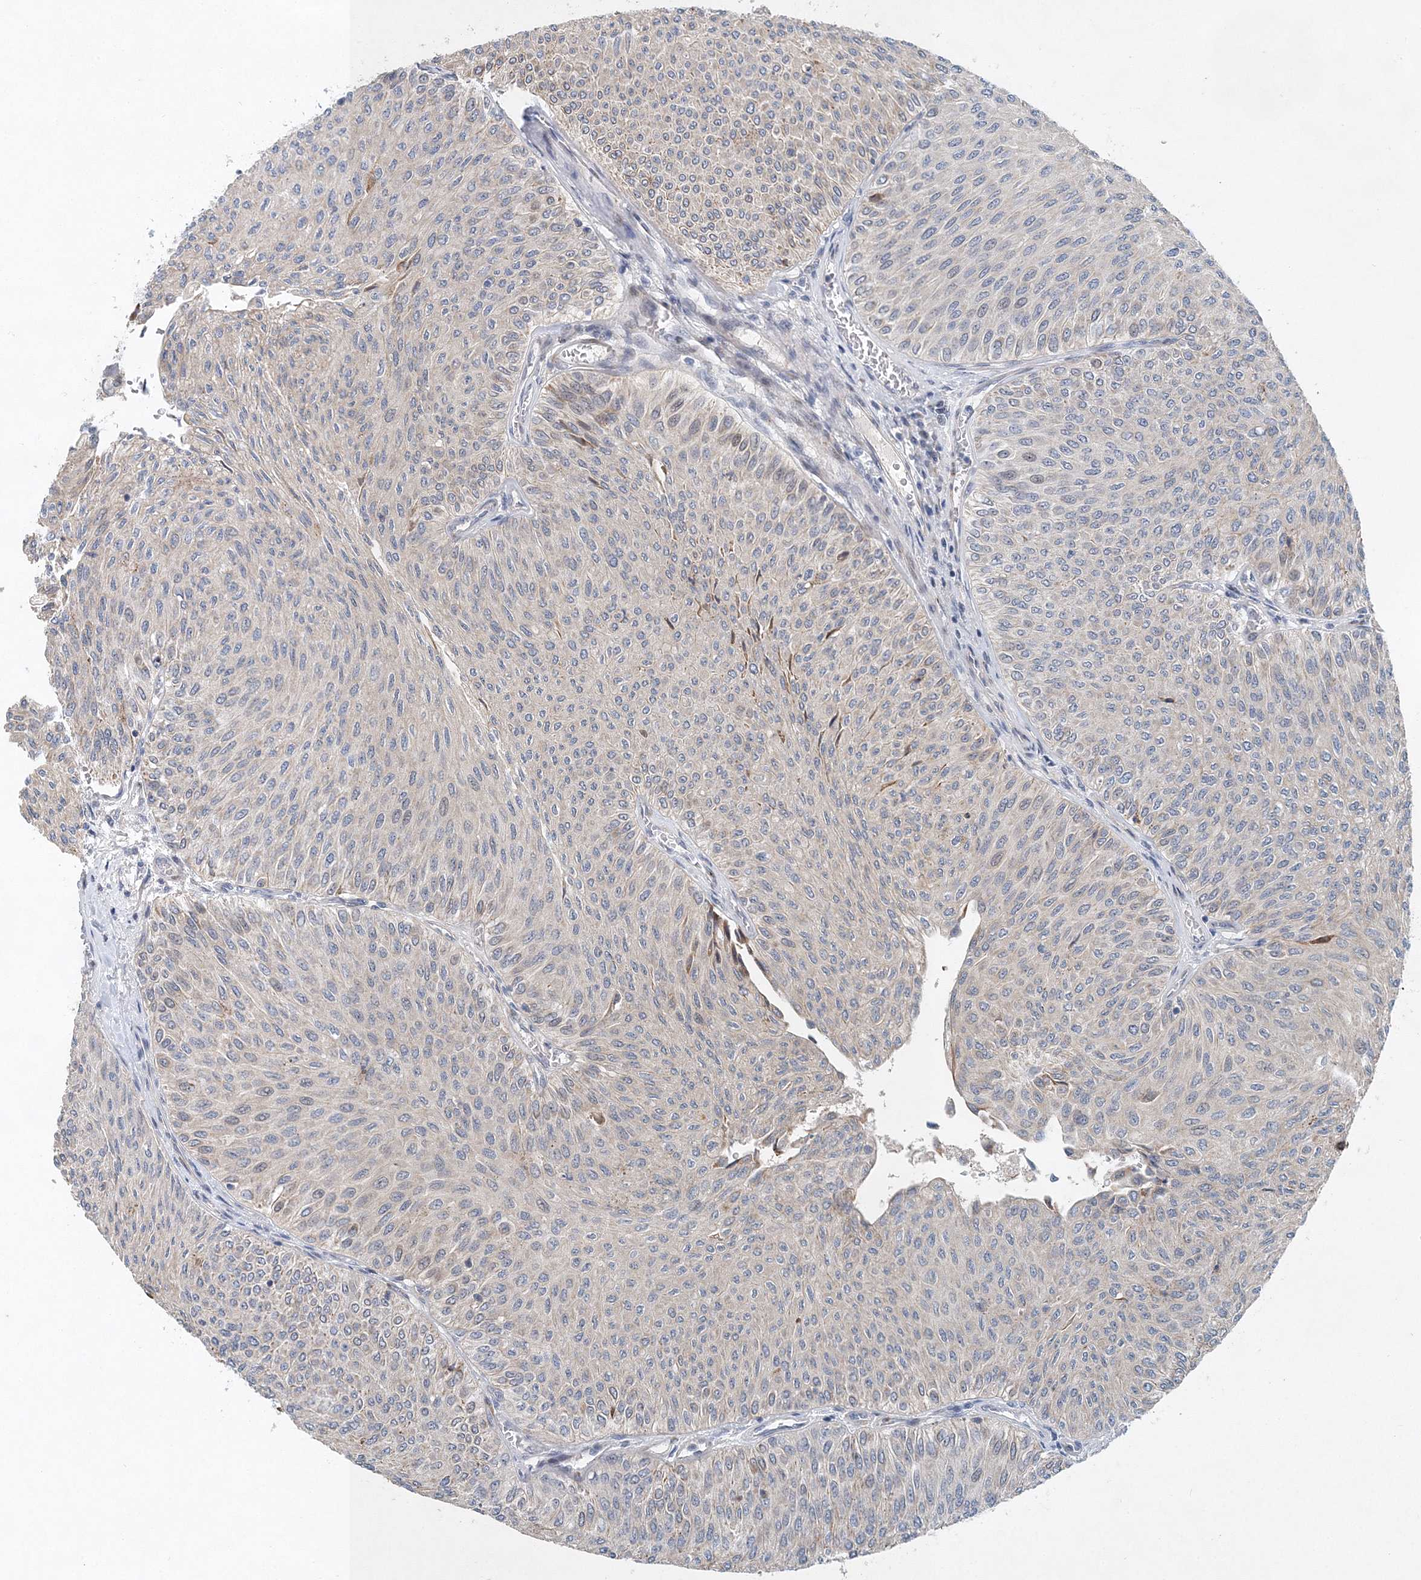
{"staining": {"intensity": "weak", "quantity": "<25%", "location": "cytoplasmic/membranous"}, "tissue": "urothelial cancer", "cell_type": "Tumor cells", "image_type": "cancer", "snomed": [{"axis": "morphology", "description": "Urothelial carcinoma, Low grade"}, {"axis": "topography", "description": "Urinary bladder"}], "caption": "Tumor cells show no significant positivity in urothelial cancer.", "gene": "UIMC1", "patient": {"sex": "male", "age": 78}}